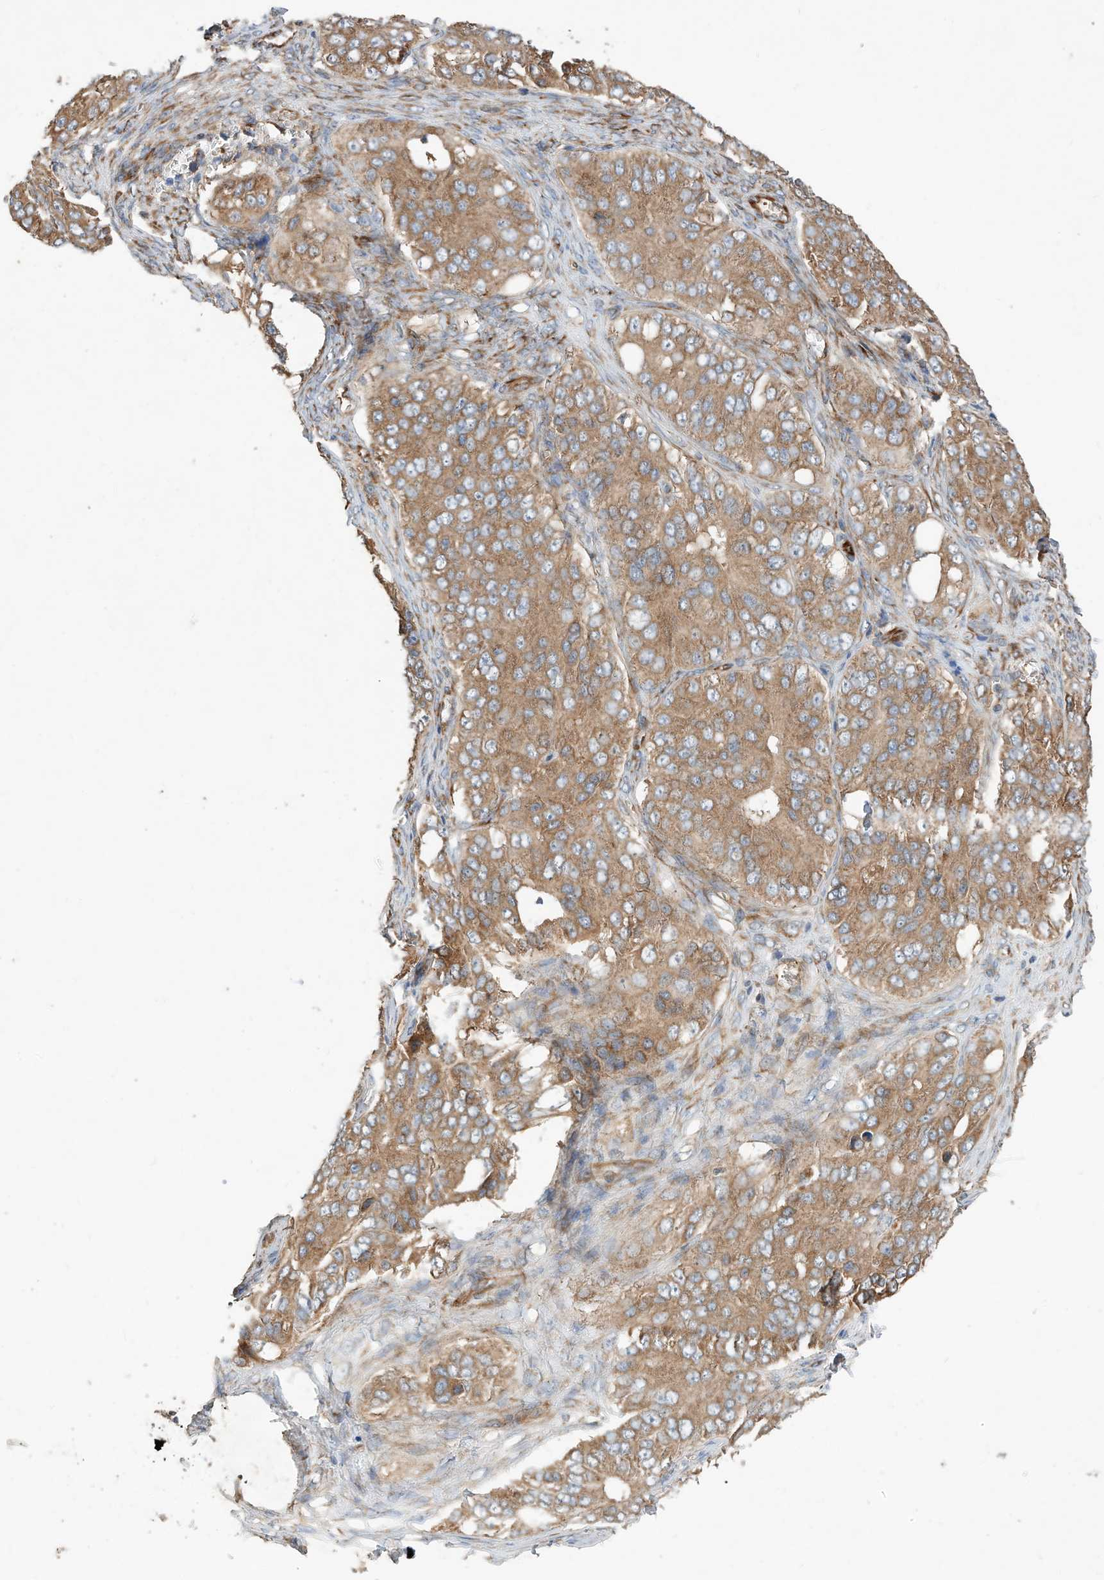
{"staining": {"intensity": "moderate", "quantity": ">75%", "location": "cytoplasmic/membranous"}, "tissue": "ovarian cancer", "cell_type": "Tumor cells", "image_type": "cancer", "snomed": [{"axis": "morphology", "description": "Carcinoma, endometroid"}, {"axis": "topography", "description": "Ovary"}], "caption": "IHC photomicrograph of human ovarian cancer stained for a protein (brown), which reveals medium levels of moderate cytoplasmic/membranous staining in approximately >75% of tumor cells.", "gene": "CPAMD8", "patient": {"sex": "female", "age": 51}}